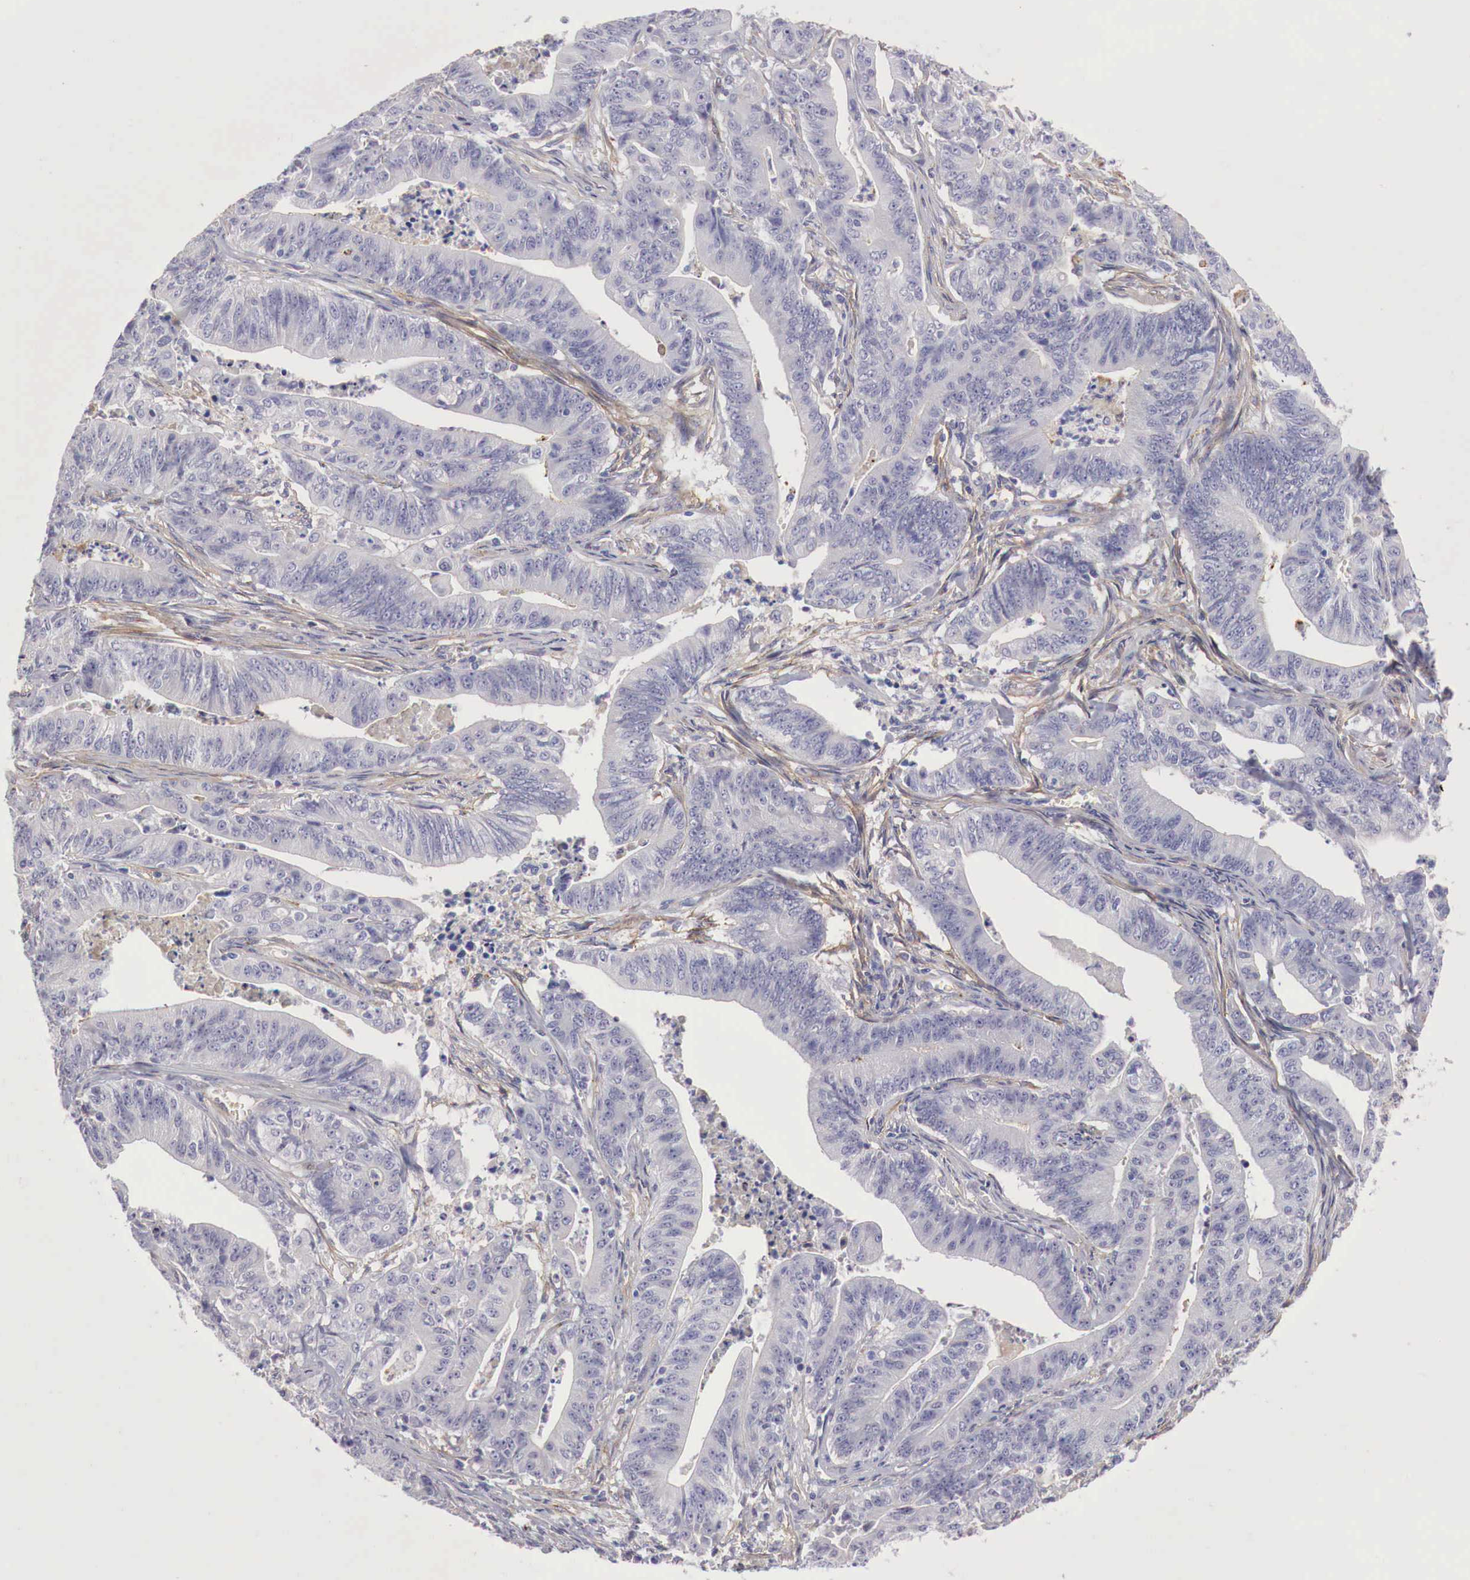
{"staining": {"intensity": "negative", "quantity": "none", "location": "none"}, "tissue": "stomach cancer", "cell_type": "Tumor cells", "image_type": "cancer", "snomed": [{"axis": "morphology", "description": "Adenocarcinoma, NOS"}, {"axis": "topography", "description": "Stomach, lower"}], "caption": "DAB (3,3'-diaminobenzidine) immunohistochemical staining of human adenocarcinoma (stomach) displays no significant expression in tumor cells.", "gene": "KLHDC7B", "patient": {"sex": "female", "age": 86}}